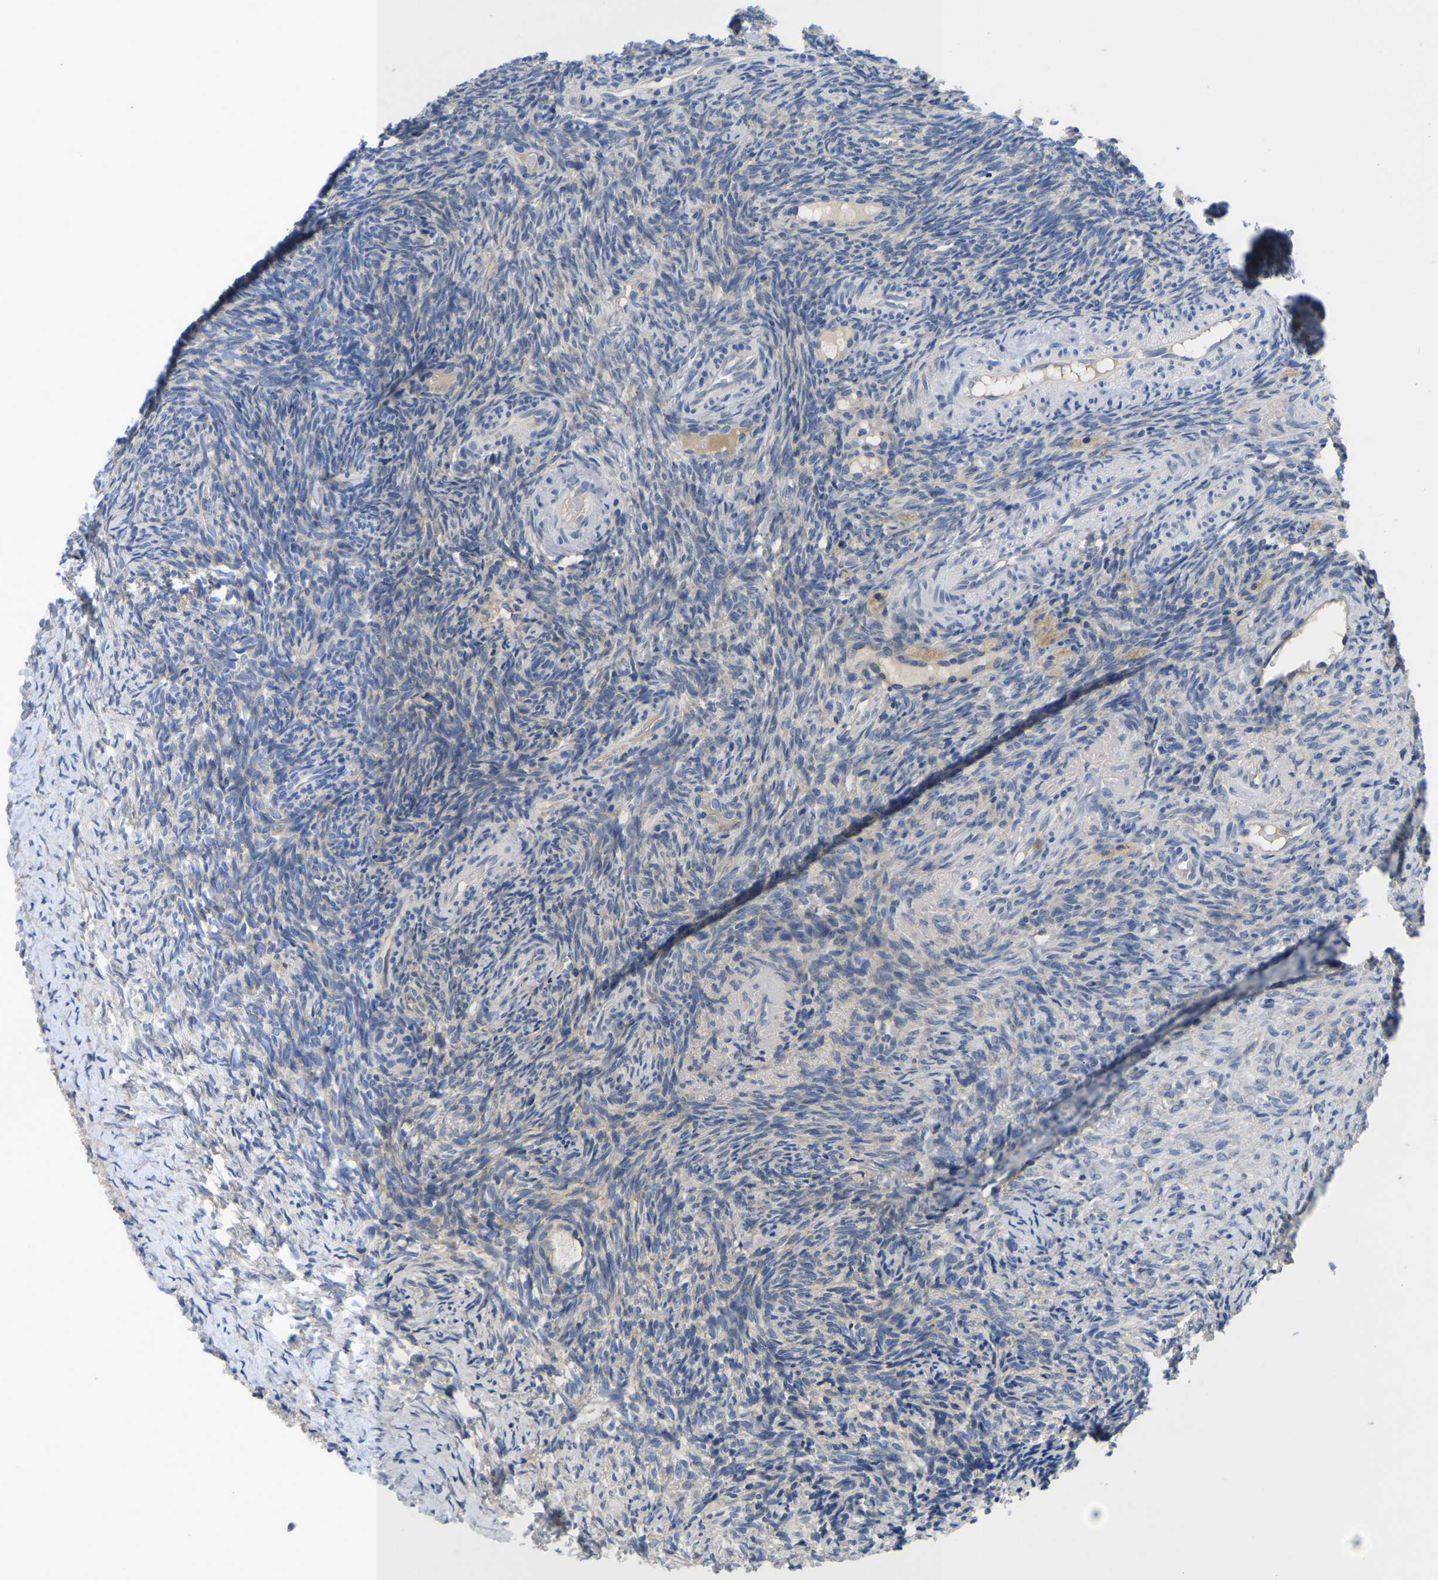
{"staining": {"intensity": "negative", "quantity": "none", "location": "none"}, "tissue": "ovary", "cell_type": "Follicle cells", "image_type": "normal", "snomed": [{"axis": "morphology", "description": "Normal tissue, NOS"}, {"axis": "topography", "description": "Ovary"}], "caption": "Immunohistochemistry (IHC) micrograph of unremarkable ovary: ovary stained with DAB (3,3'-diaminobenzidine) reveals no significant protein expression in follicle cells. (Immunohistochemistry, brightfield microscopy, high magnification).", "gene": "ABCA10", "patient": {"sex": "female", "age": 41}}